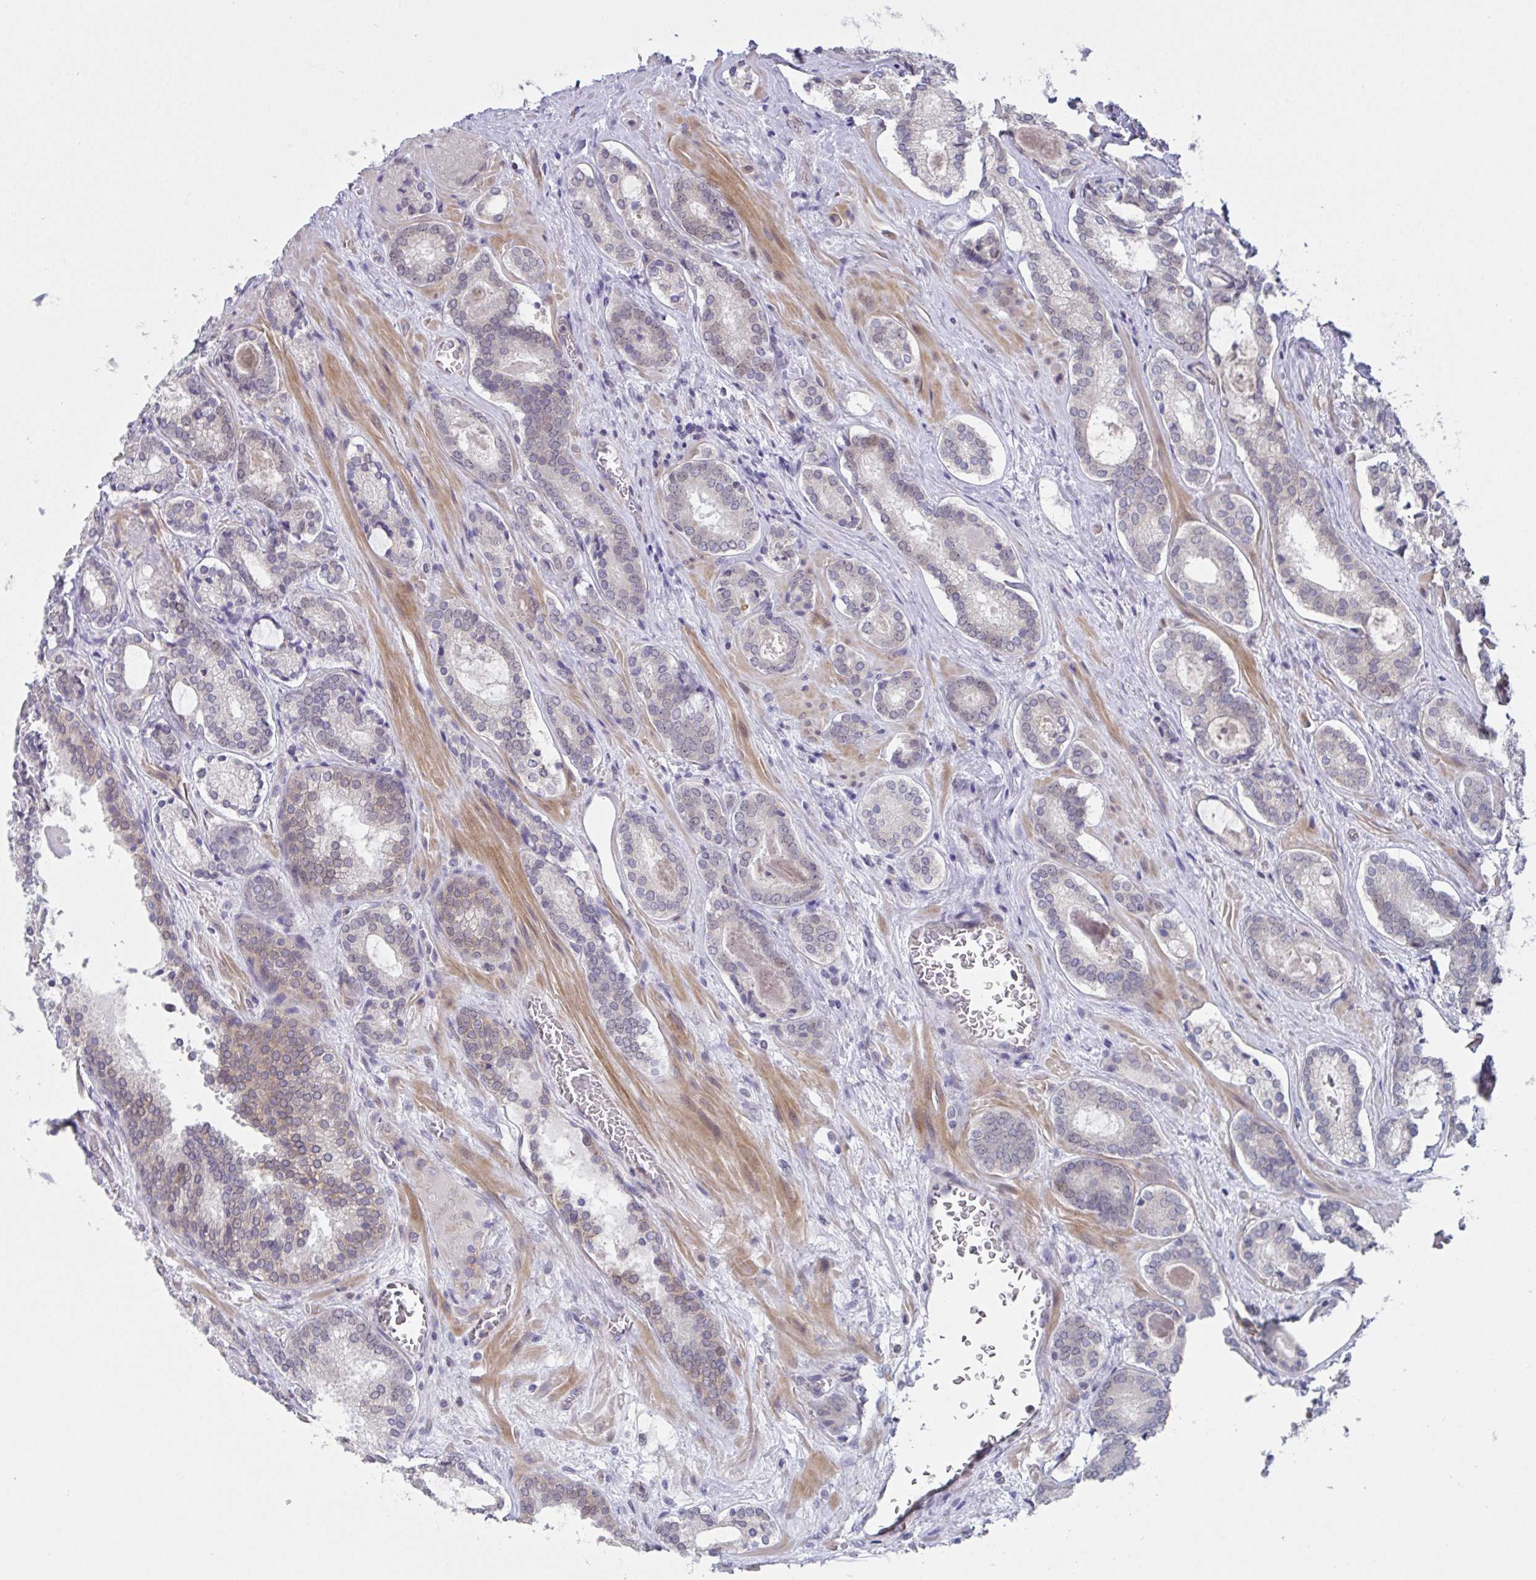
{"staining": {"intensity": "moderate", "quantity": "<25%", "location": "nuclear"}, "tissue": "prostate cancer", "cell_type": "Tumor cells", "image_type": "cancer", "snomed": [{"axis": "morphology", "description": "Adenocarcinoma, Low grade"}, {"axis": "topography", "description": "Prostate"}], "caption": "A high-resolution photomicrograph shows immunohistochemistry staining of prostate adenocarcinoma (low-grade), which exhibits moderate nuclear expression in approximately <25% of tumor cells.", "gene": "RBM18", "patient": {"sex": "male", "age": 62}}